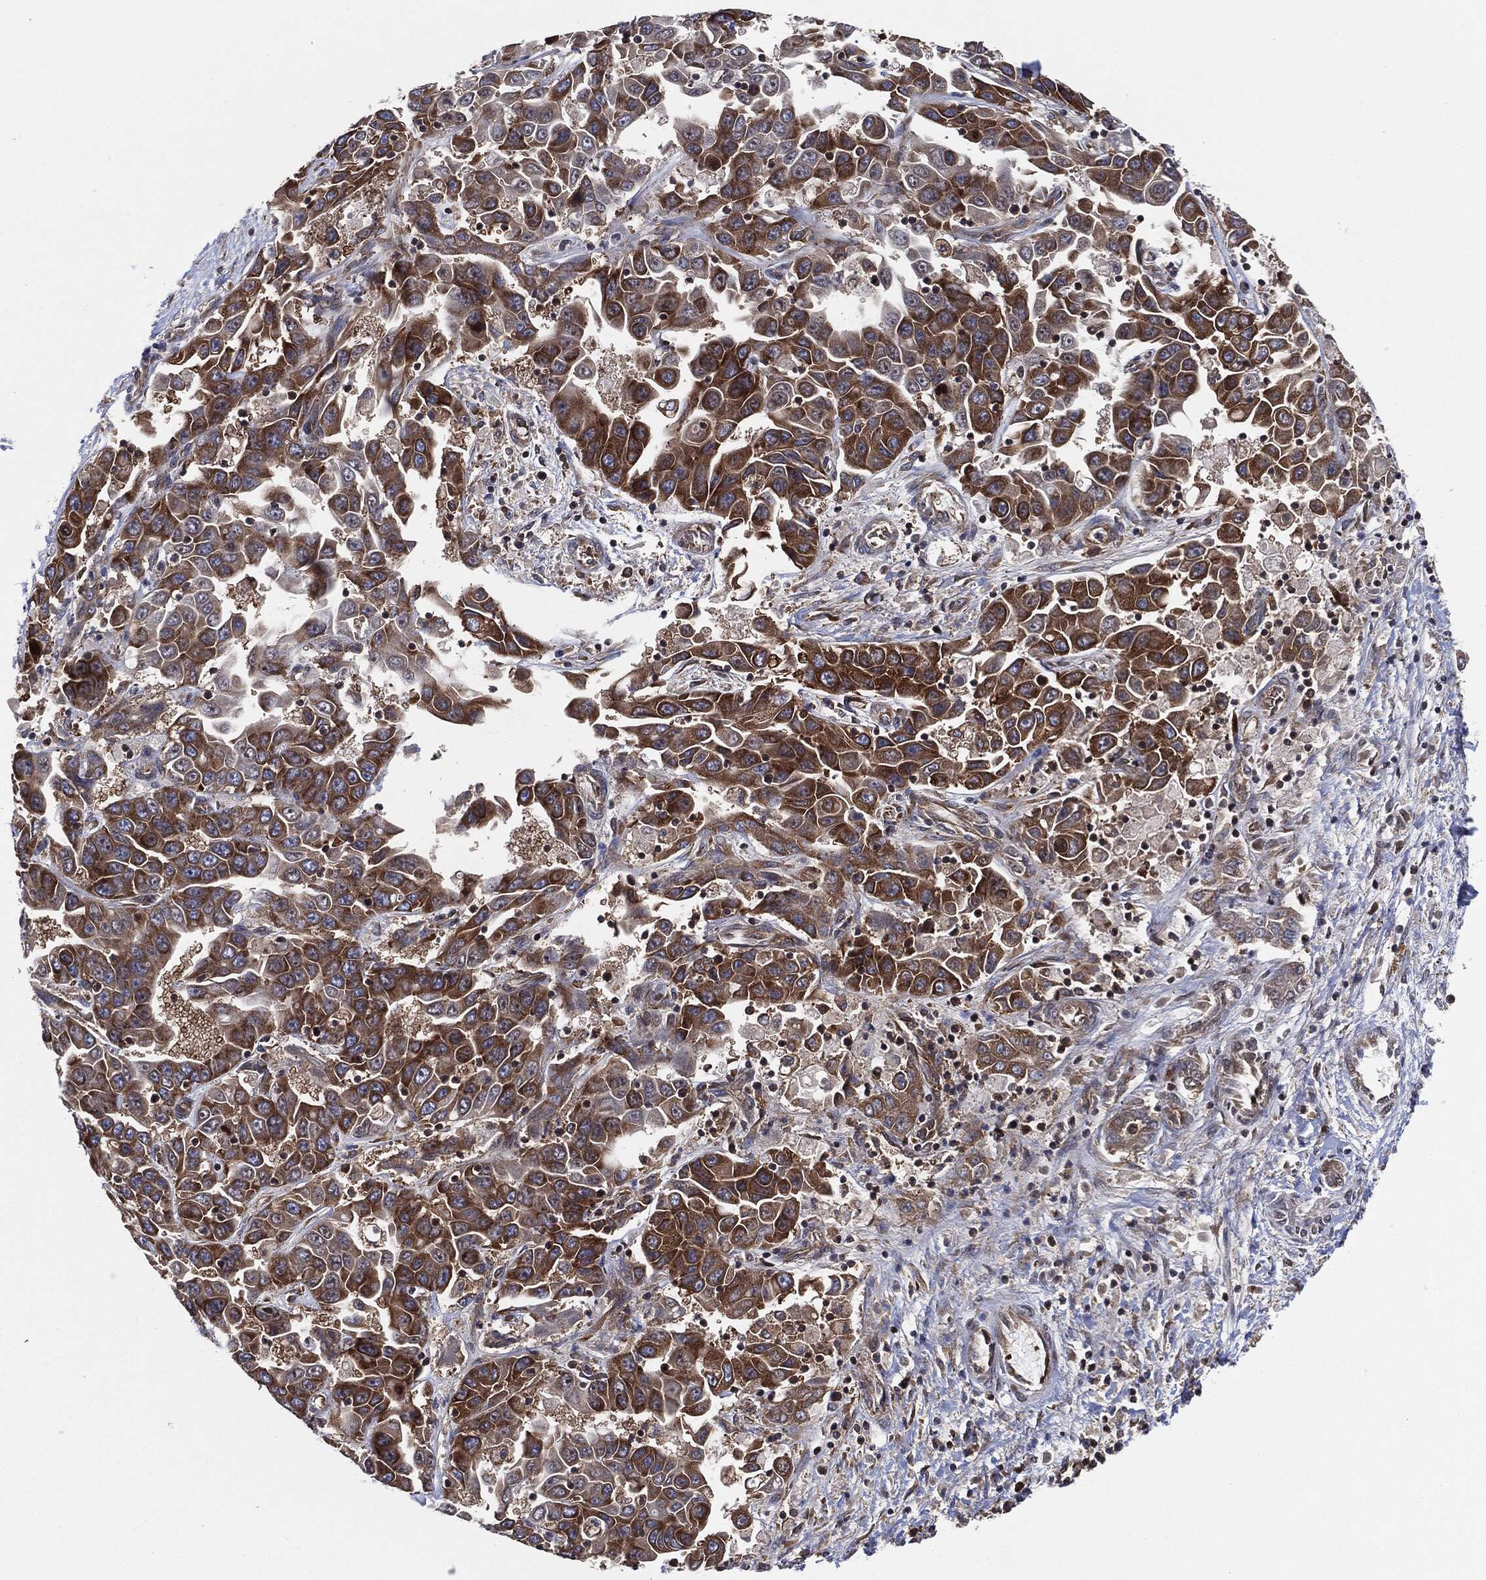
{"staining": {"intensity": "strong", "quantity": "25%-75%", "location": "cytoplasmic/membranous"}, "tissue": "liver cancer", "cell_type": "Tumor cells", "image_type": "cancer", "snomed": [{"axis": "morphology", "description": "Cholangiocarcinoma"}, {"axis": "topography", "description": "Liver"}], "caption": "Immunohistochemistry (IHC) image of liver cancer (cholangiocarcinoma) stained for a protein (brown), which displays high levels of strong cytoplasmic/membranous expression in about 25%-75% of tumor cells.", "gene": "EIF2S2", "patient": {"sex": "female", "age": 52}}